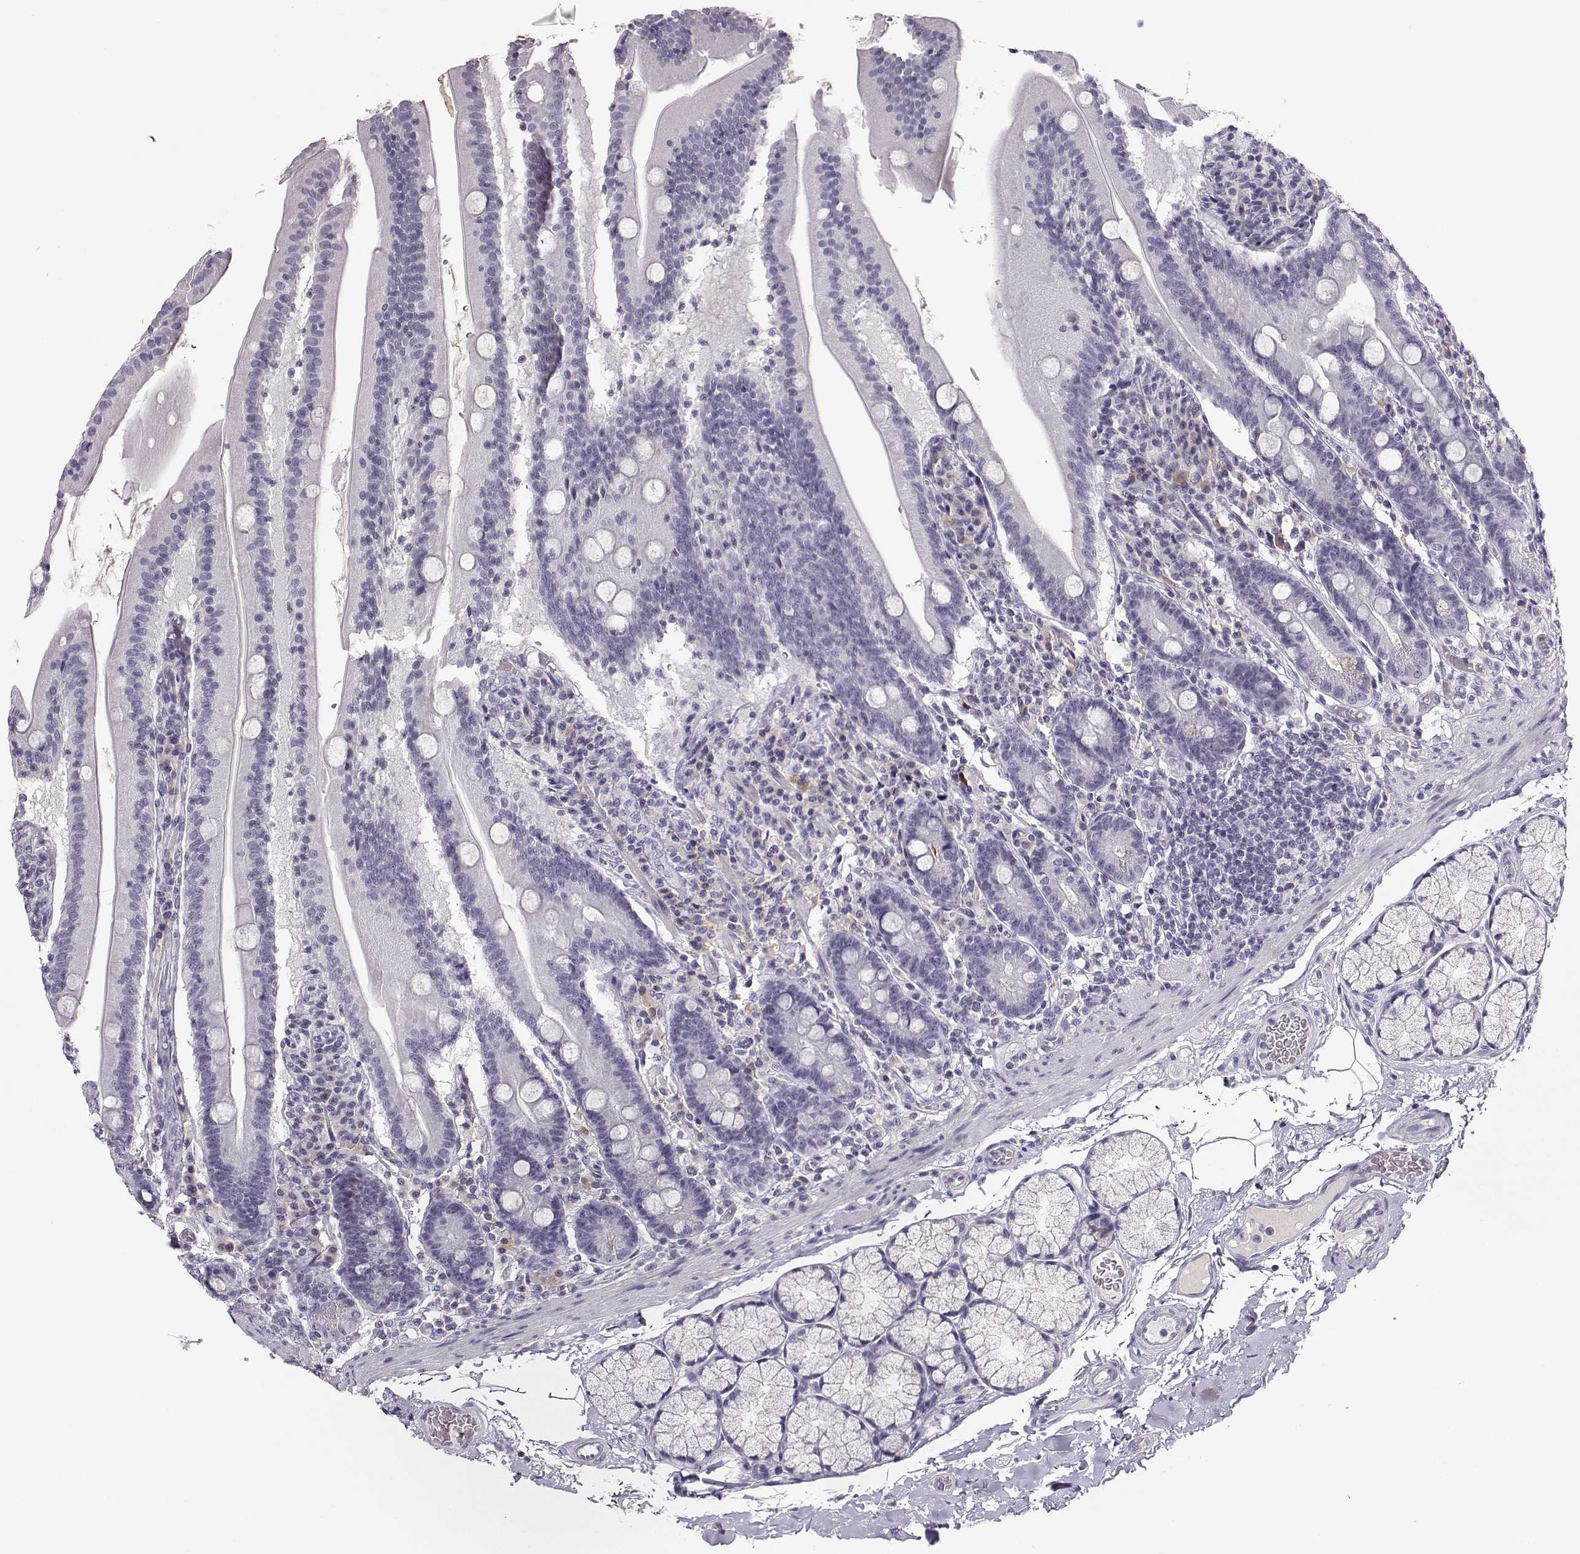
{"staining": {"intensity": "negative", "quantity": "none", "location": "none"}, "tissue": "small intestine", "cell_type": "Glandular cells", "image_type": "normal", "snomed": [{"axis": "morphology", "description": "Normal tissue, NOS"}, {"axis": "topography", "description": "Small intestine"}], "caption": "High power microscopy photomicrograph of an IHC photomicrograph of unremarkable small intestine, revealing no significant expression in glandular cells.", "gene": "CRX", "patient": {"sex": "male", "age": 37}}